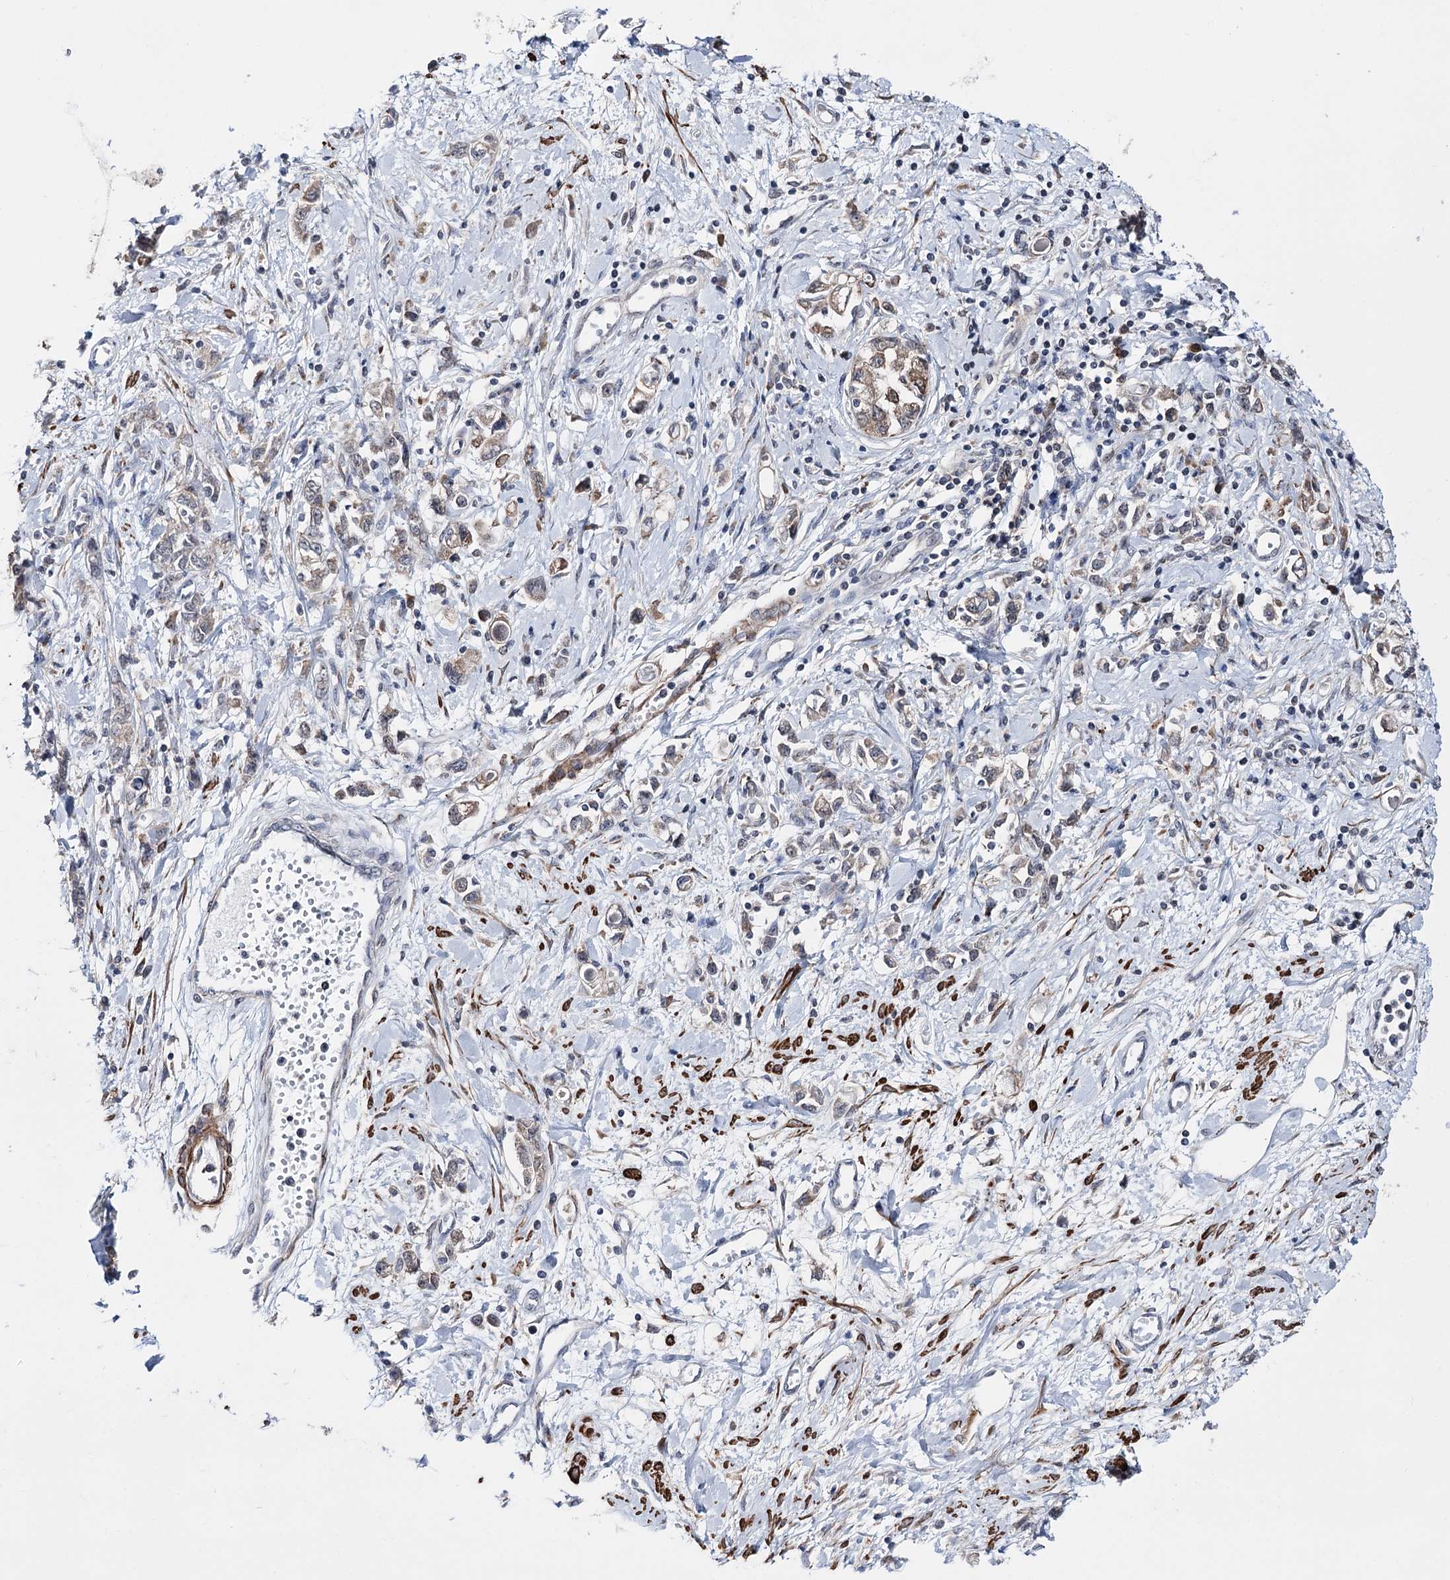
{"staining": {"intensity": "weak", "quantity": "<25%", "location": "cytoplasmic/membranous"}, "tissue": "stomach cancer", "cell_type": "Tumor cells", "image_type": "cancer", "snomed": [{"axis": "morphology", "description": "Adenocarcinoma, NOS"}, {"axis": "topography", "description": "Stomach"}], "caption": "The micrograph shows no significant staining in tumor cells of stomach cancer (adenocarcinoma).", "gene": "PPRC1", "patient": {"sex": "female", "age": 76}}